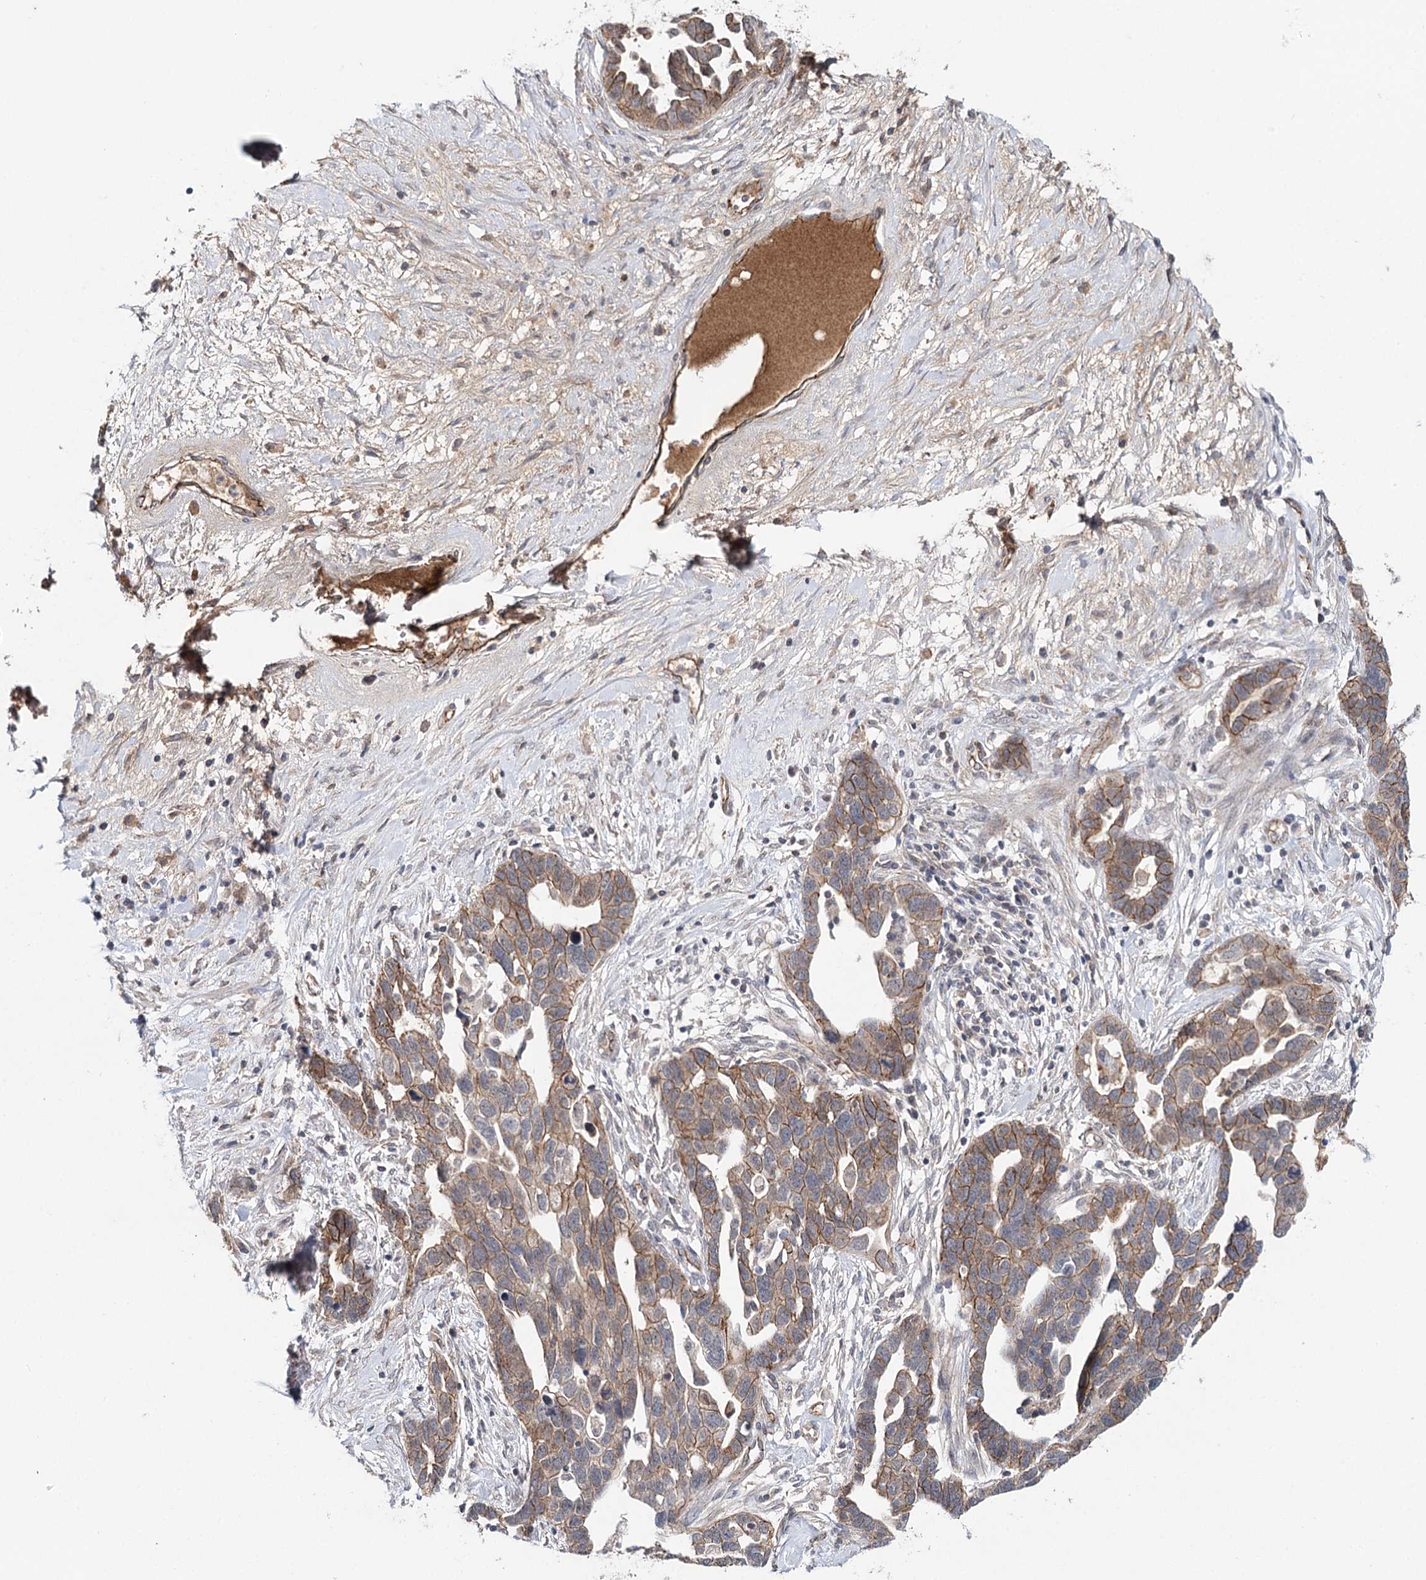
{"staining": {"intensity": "moderate", "quantity": ">75%", "location": "cytoplasmic/membranous"}, "tissue": "ovarian cancer", "cell_type": "Tumor cells", "image_type": "cancer", "snomed": [{"axis": "morphology", "description": "Cystadenocarcinoma, serous, NOS"}, {"axis": "topography", "description": "Ovary"}], "caption": "A medium amount of moderate cytoplasmic/membranous expression is present in about >75% of tumor cells in ovarian cancer (serous cystadenocarcinoma) tissue.", "gene": "PKP4", "patient": {"sex": "female", "age": 54}}